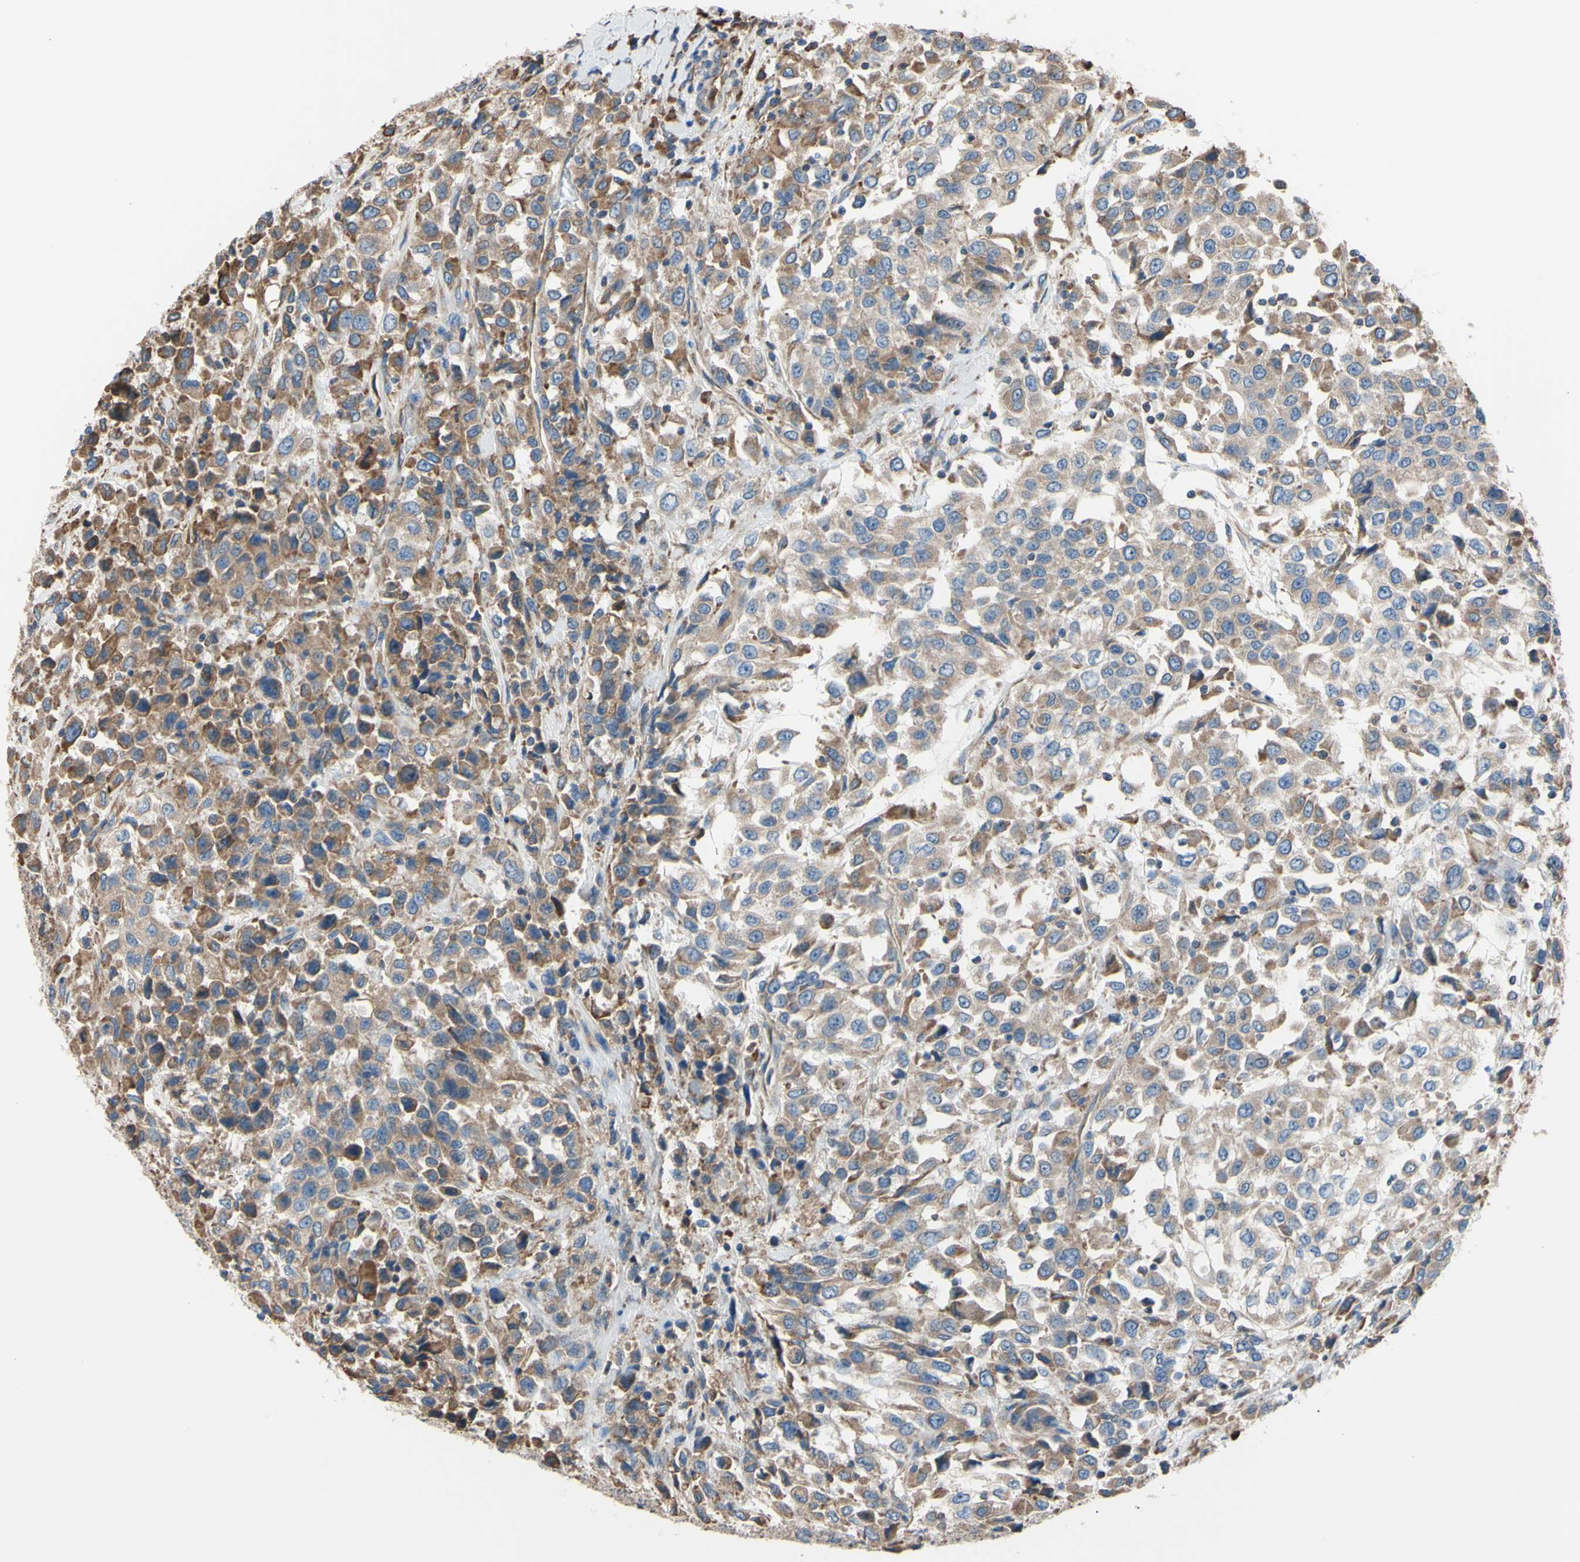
{"staining": {"intensity": "moderate", "quantity": ">75%", "location": "cytoplasmic/membranous"}, "tissue": "urothelial cancer", "cell_type": "Tumor cells", "image_type": "cancer", "snomed": [{"axis": "morphology", "description": "Urothelial carcinoma, High grade"}, {"axis": "topography", "description": "Urinary bladder"}], "caption": "Urothelial carcinoma (high-grade) tissue demonstrates moderate cytoplasmic/membranous positivity in about >75% of tumor cells", "gene": "BMF", "patient": {"sex": "female", "age": 80}}